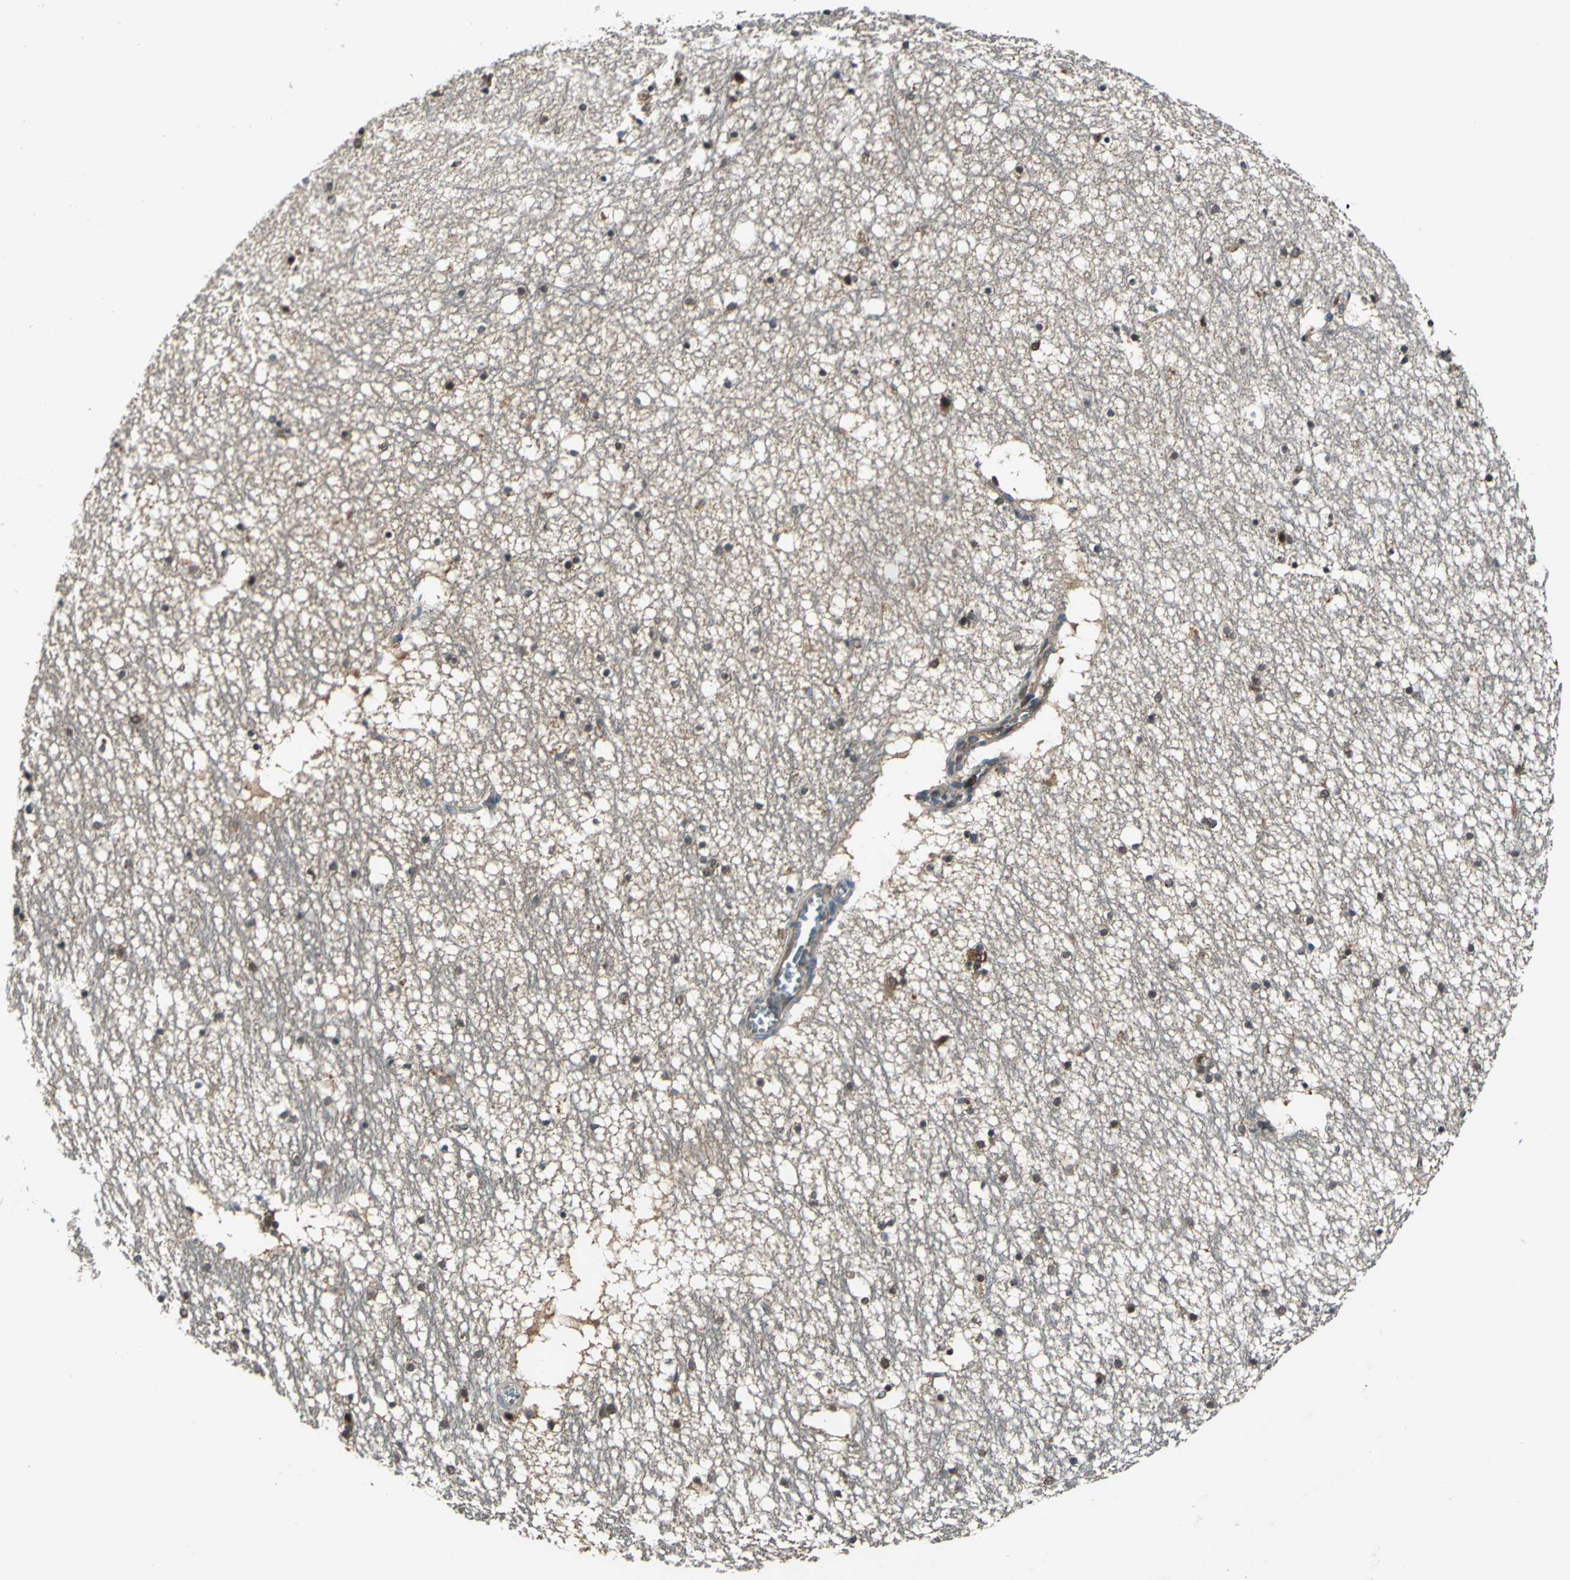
{"staining": {"intensity": "moderate", "quantity": "25%-75%", "location": "cytoplasmic/membranous,nuclear"}, "tissue": "hippocampus", "cell_type": "Glial cells", "image_type": "normal", "snomed": [{"axis": "morphology", "description": "Normal tissue, NOS"}, {"axis": "topography", "description": "Hippocampus"}], "caption": "A high-resolution photomicrograph shows immunohistochemistry (IHC) staining of benign hippocampus, which shows moderate cytoplasmic/membranous,nuclear expression in approximately 25%-75% of glial cells.", "gene": "RRM2B", "patient": {"sex": "male", "age": 45}}